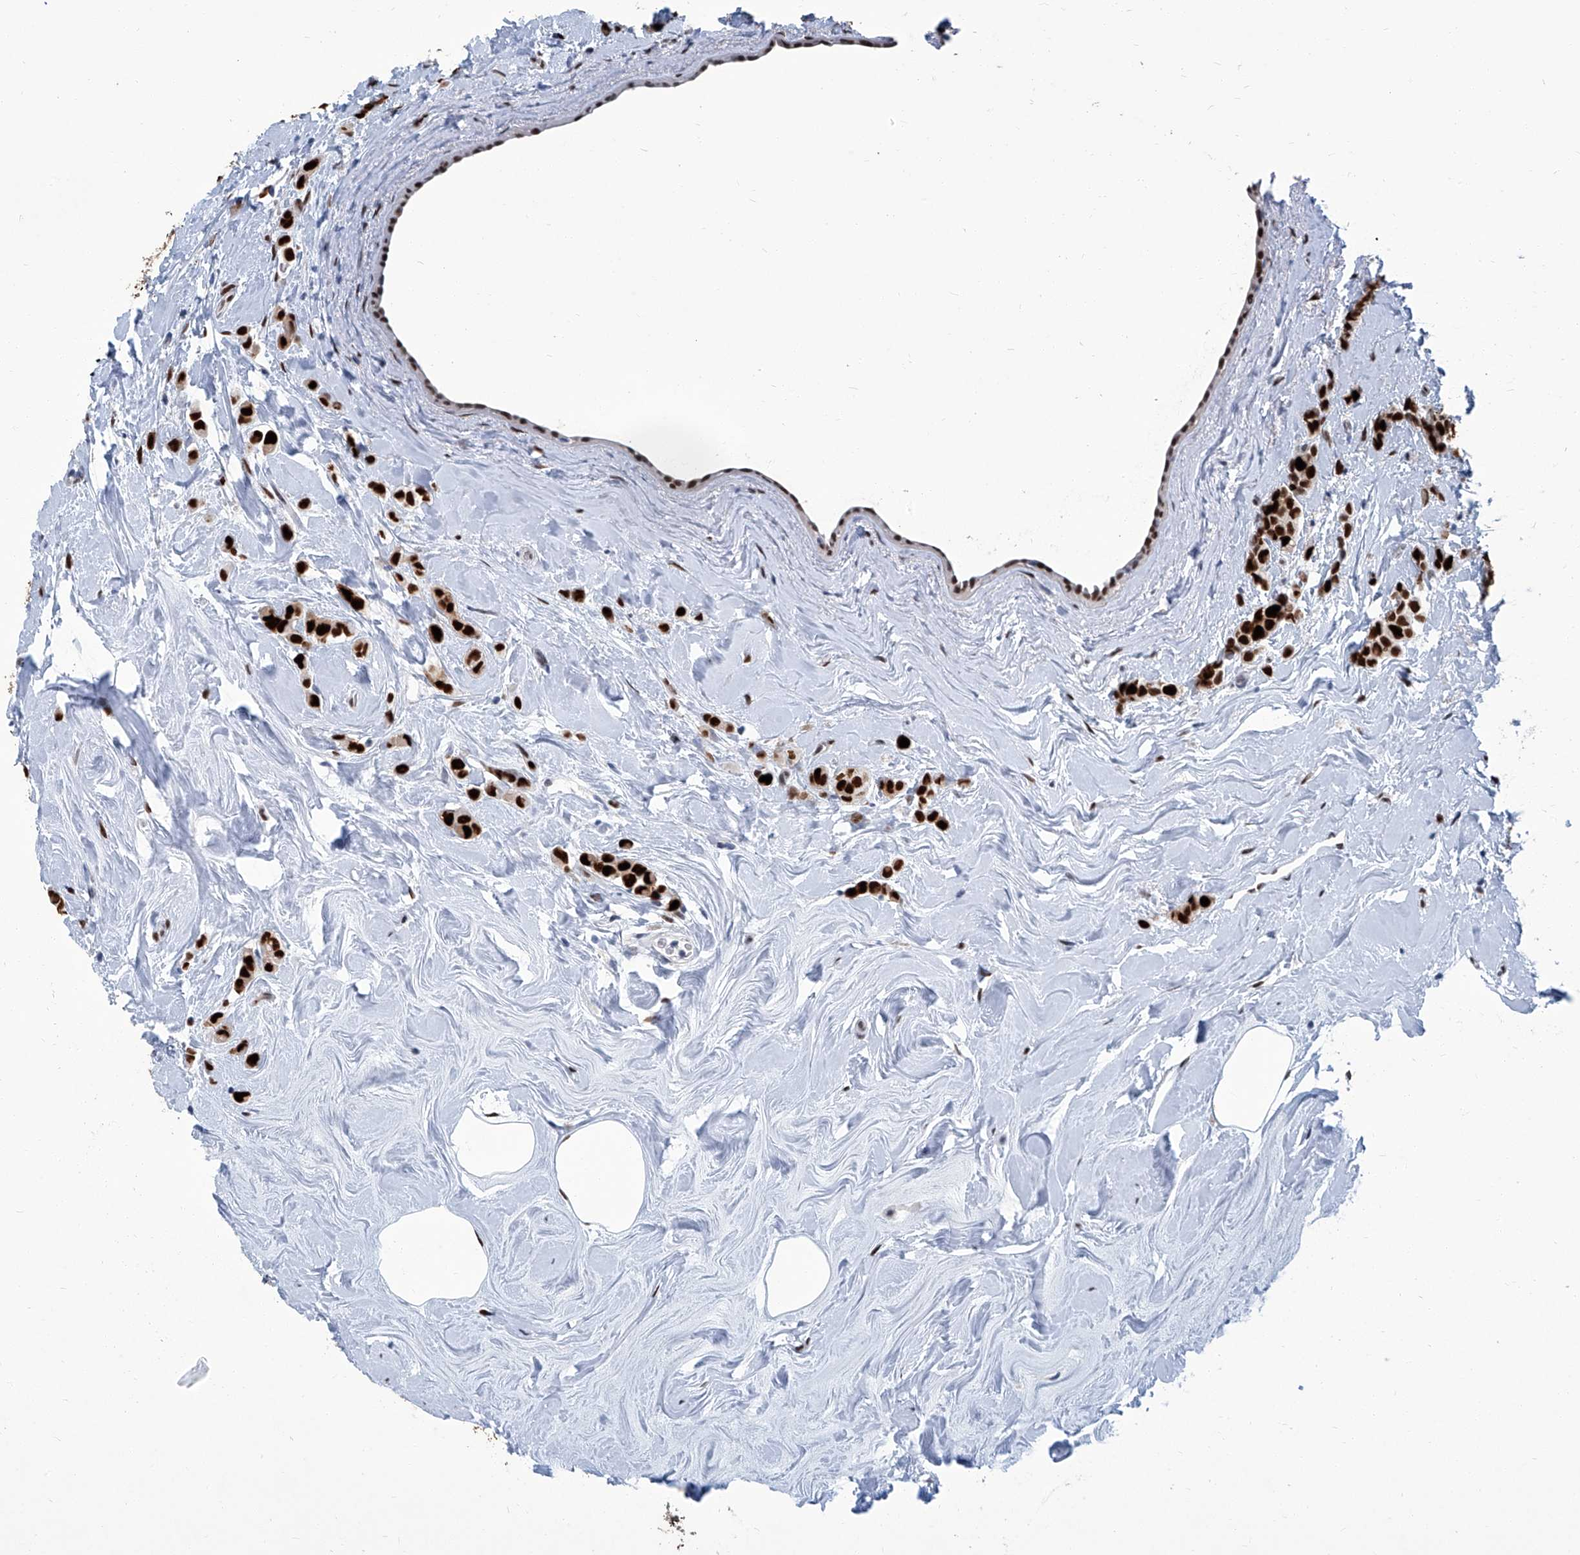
{"staining": {"intensity": "strong", "quantity": ">75%", "location": "nuclear"}, "tissue": "breast cancer", "cell_type": "Tumor cells", "image_type": "cancer", "snomed": [{"axis": "morphology", "description": "Lobular carcinoma"}, {"axis": "topography", "description": "Breast"}], "caption": "Human breast cancer stained for a protein (brown) displays strong nuclear positive staining in approximately >75% of tumor cells.", "gene": "PCNA", "patient": {"sex": "female", "age": 47}}